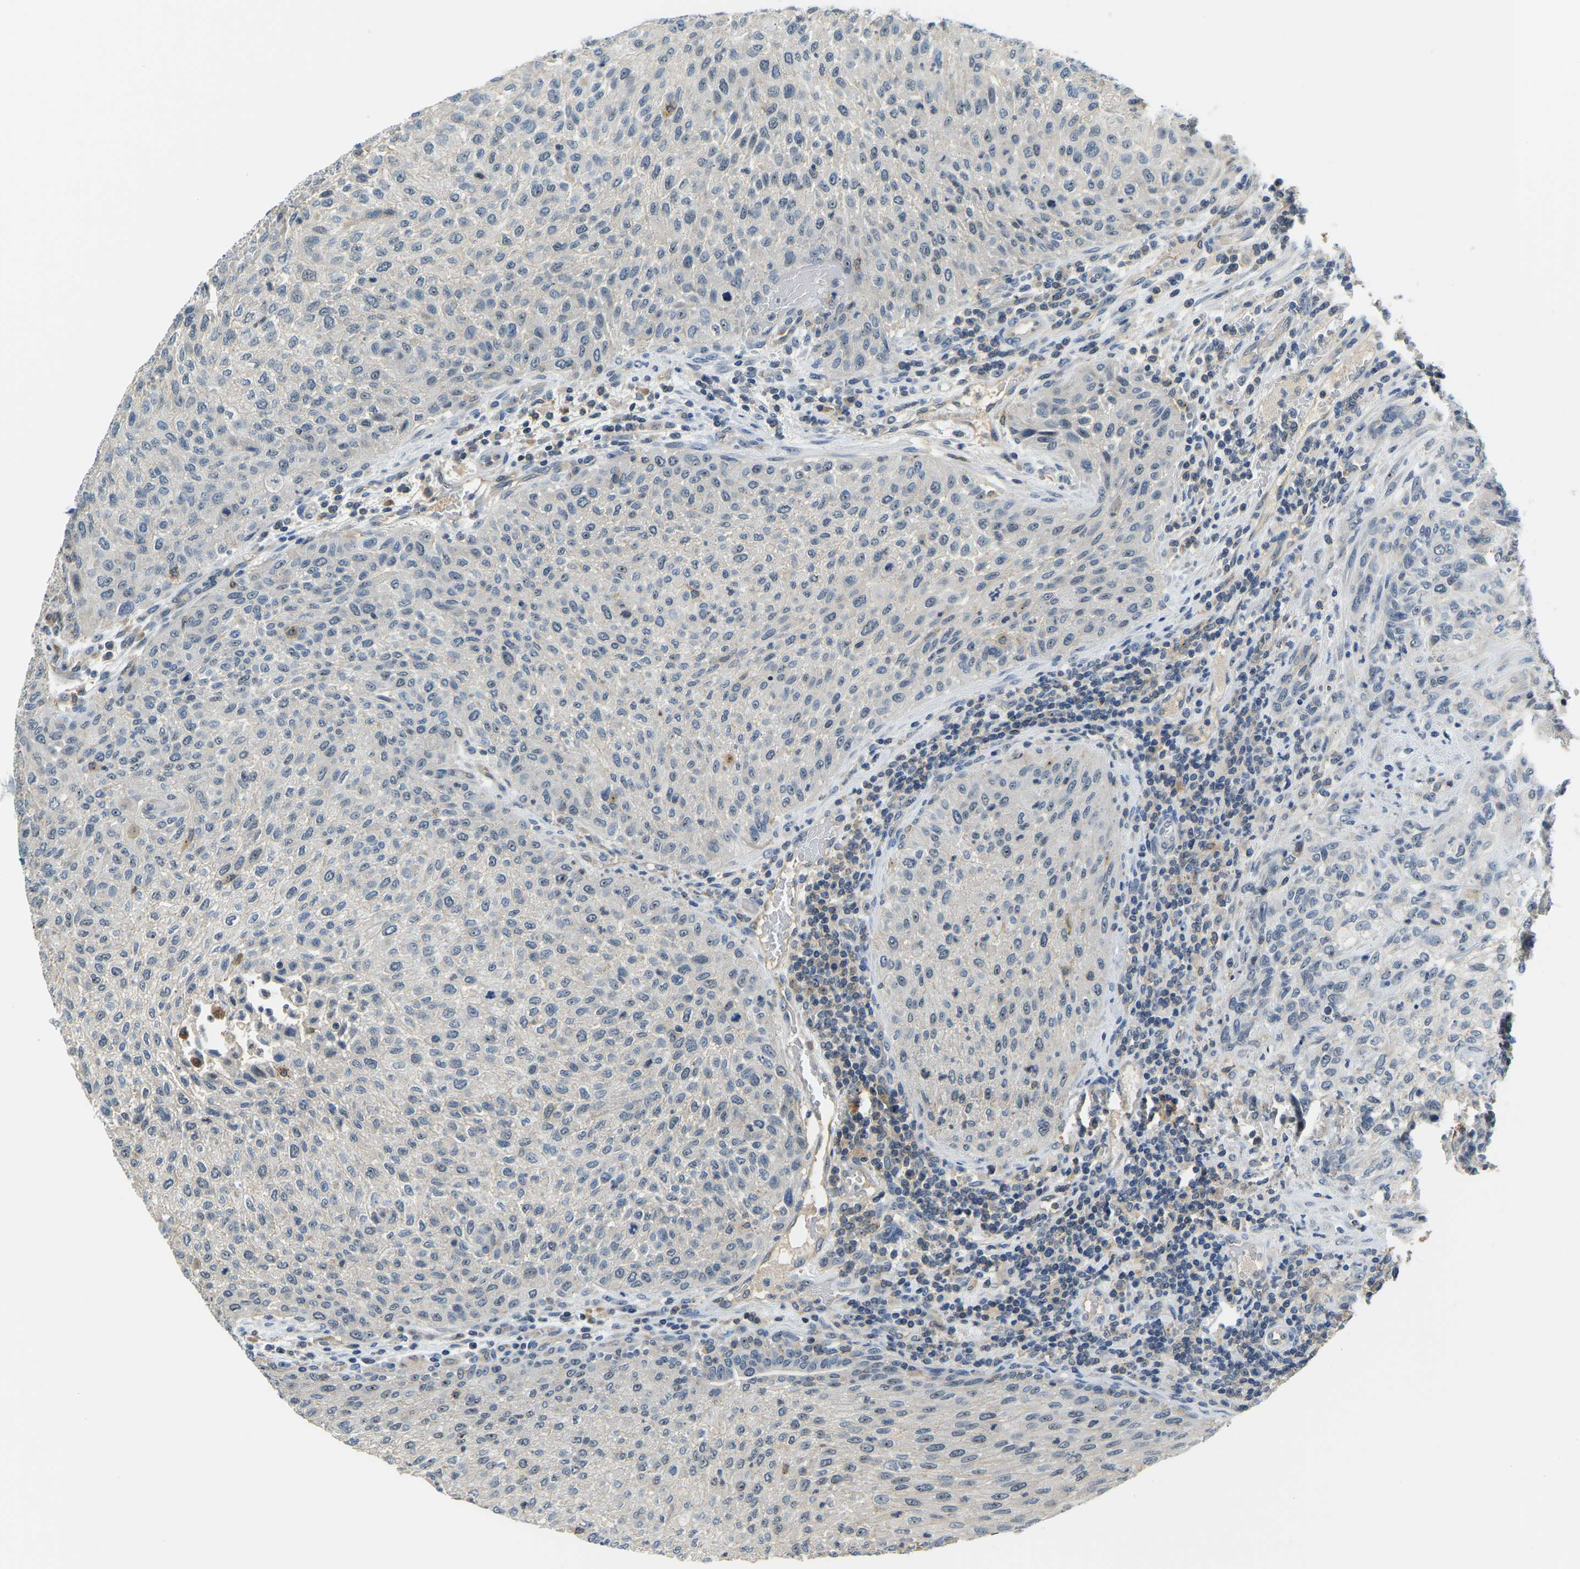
{"staining": {"intensity": "weak", "quantity": "<25%", "location": "nuclear"}, "tissue": "urothelial cancer", "cell_type": "Tumor cells", "image_type": "cancer", "snomed": [{"axis": "morphology", "description": "Urothelial carcinoma, Low grade"}, {"axis": "morphology", "description": "Urothelial carcinoma, High grade"}, {"axis": "topography", "description": "Urinary bladder"}], "caption": "Image shows no significant protein positivity in tumor cells of high-grade urothelial carcinoma.", "gene": "RRP1", "patient": {"sex": "male", "age": 35}}